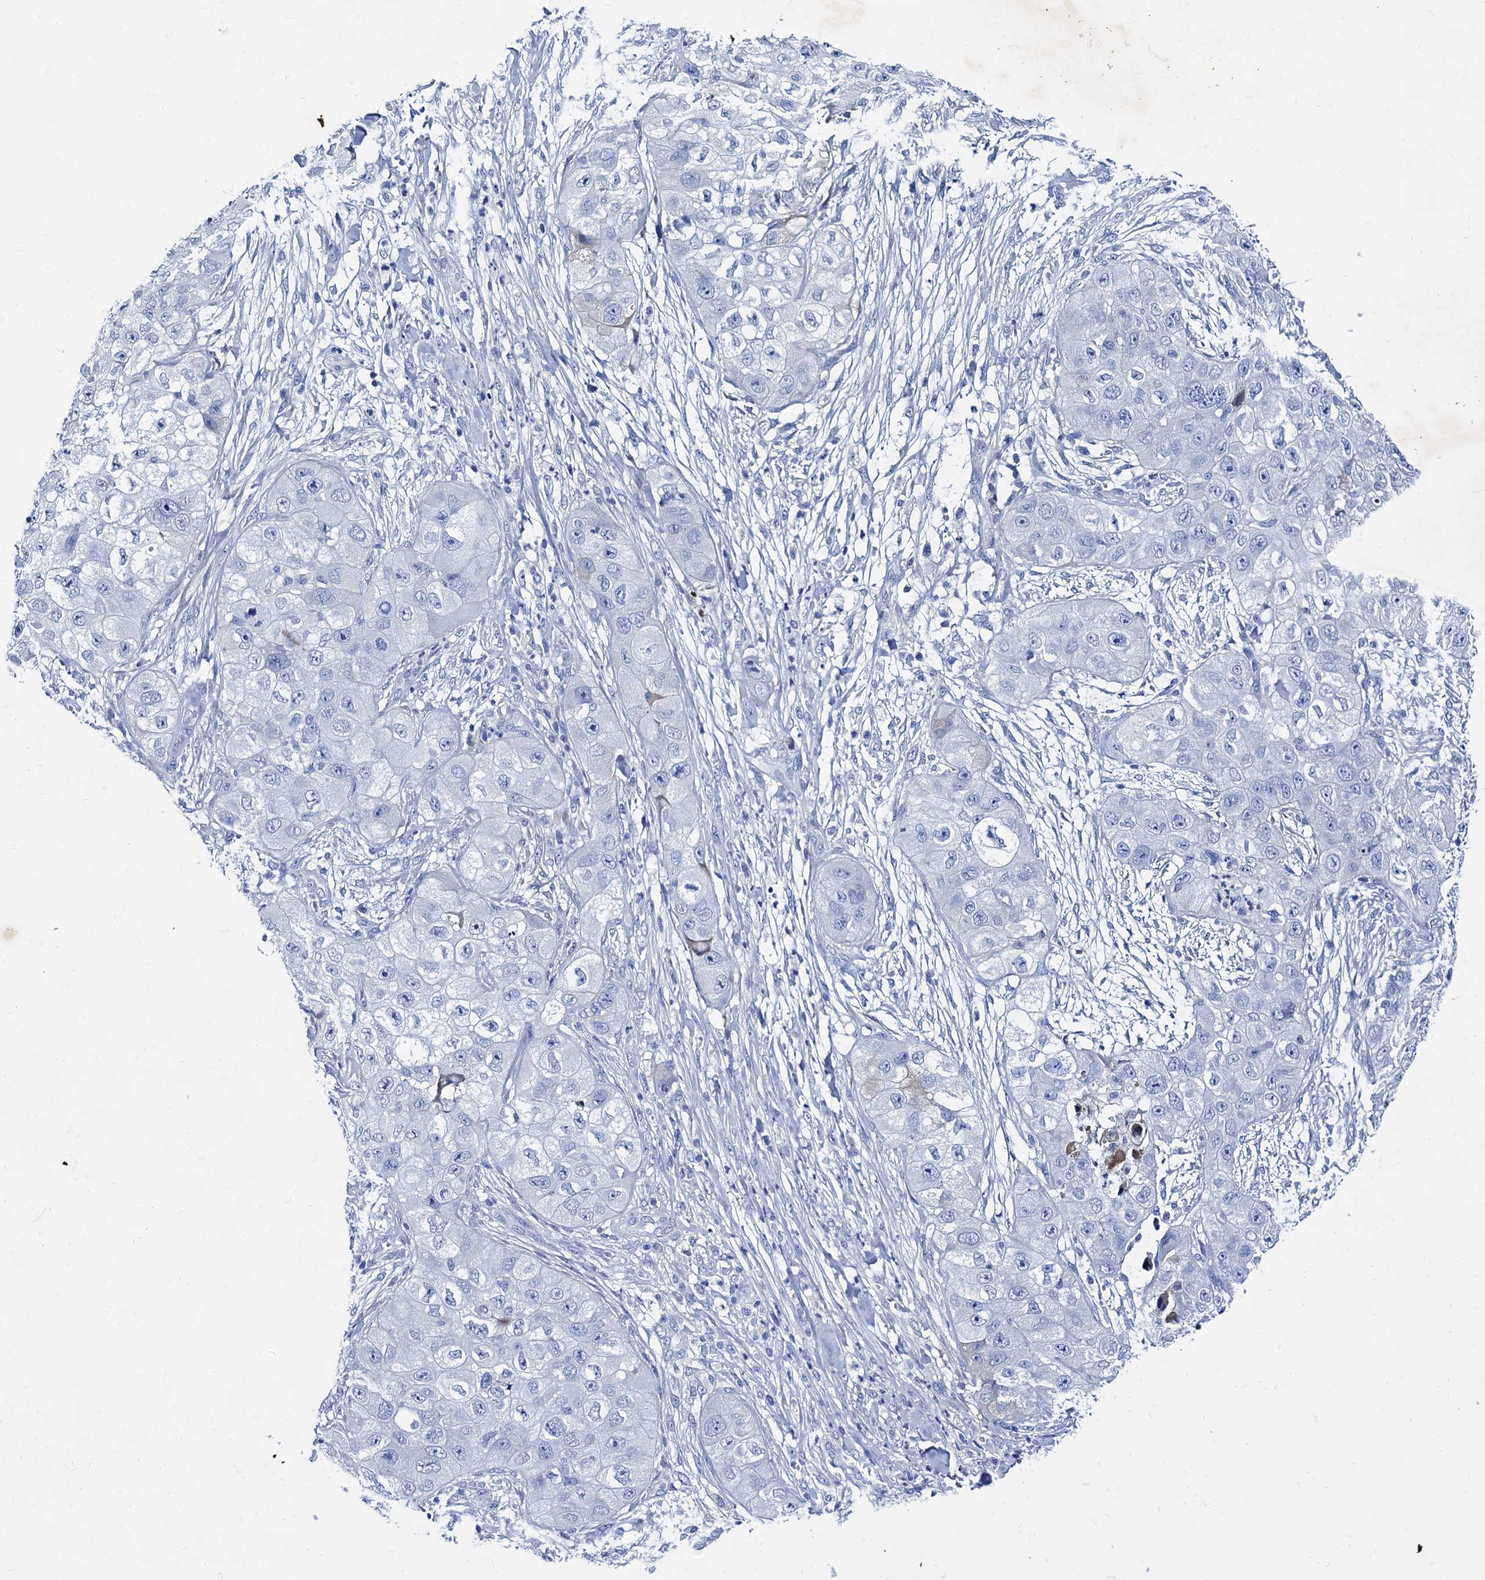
{"staining": {"intensity": "negative", "quantity": "none", "location": "none"}, "tissue": "skin cancer", "cell_type": "Tumor cells", "image_type": "cancer", "snomed": [{"axis": "morphology", "description": "Squamous cell carcinoma, NOS"}, {"axis": "topography", "description": "Skin"}, {"axis": "topography", "description": "Subcutis"}], "caption": "Squamous cell carcinoma (skin) was stained to show a protein in brown. There is no significant expression in tumor cells.", "gene": "TMEM72", "patient": {"sex": "male", "age": 73}}